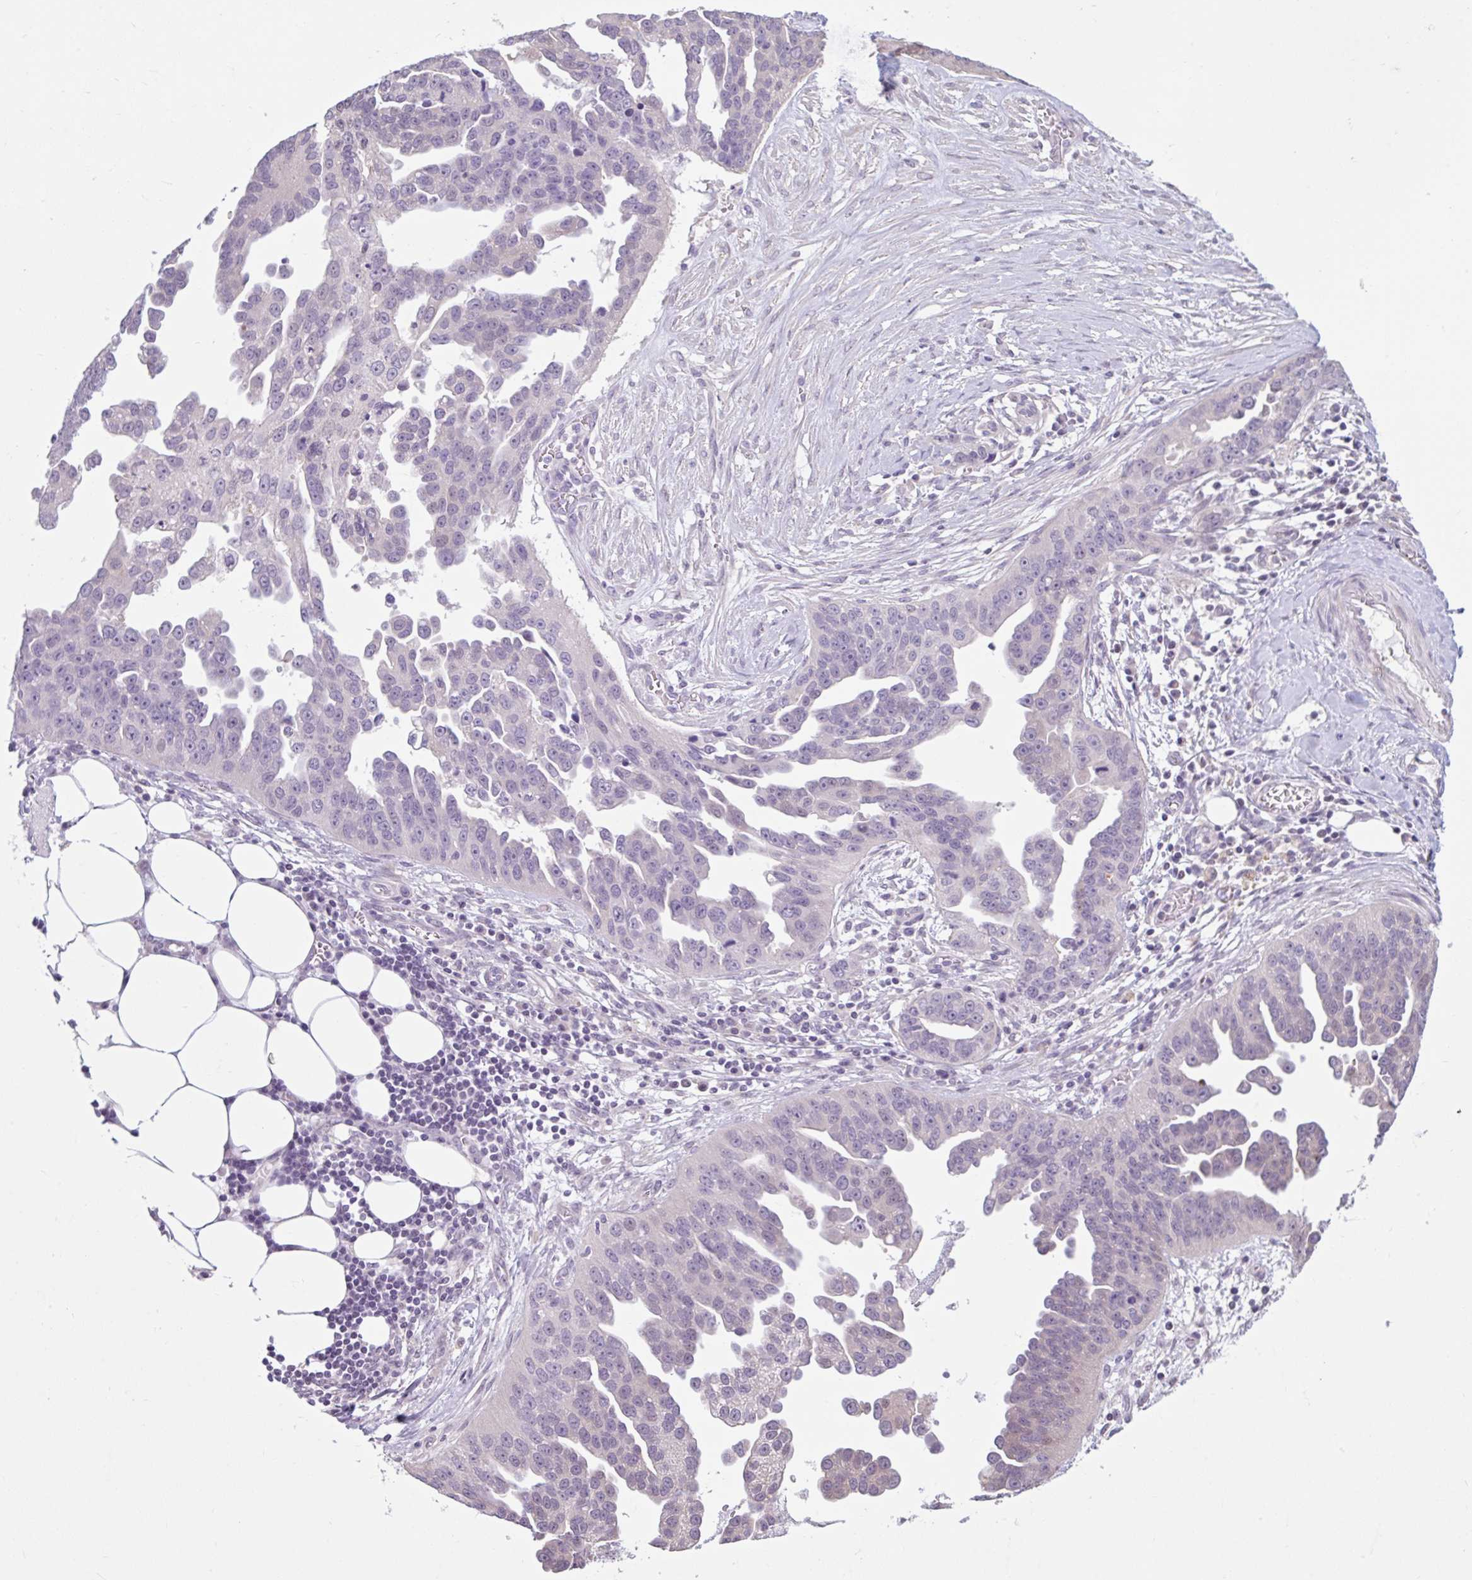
{"staining": {"intensity": "negative", "quantity": "none", "location": "none"}, "tissue": "ovarian cancer", "cell_type": "Tumor cells", "image_type": "cancer", "snomed": [{"axis": "morphology", "description": "Cystadenocarcinoma, serous, NOS"}, {"axis": "topography", "description": "Ovary"}], "caption": "There is no significant positivity in tumor cells of ovarian cancer (serous cystadenocarcinoma).", "gene": "CDH19", "patient": {"sex": "female", "age": 75}}